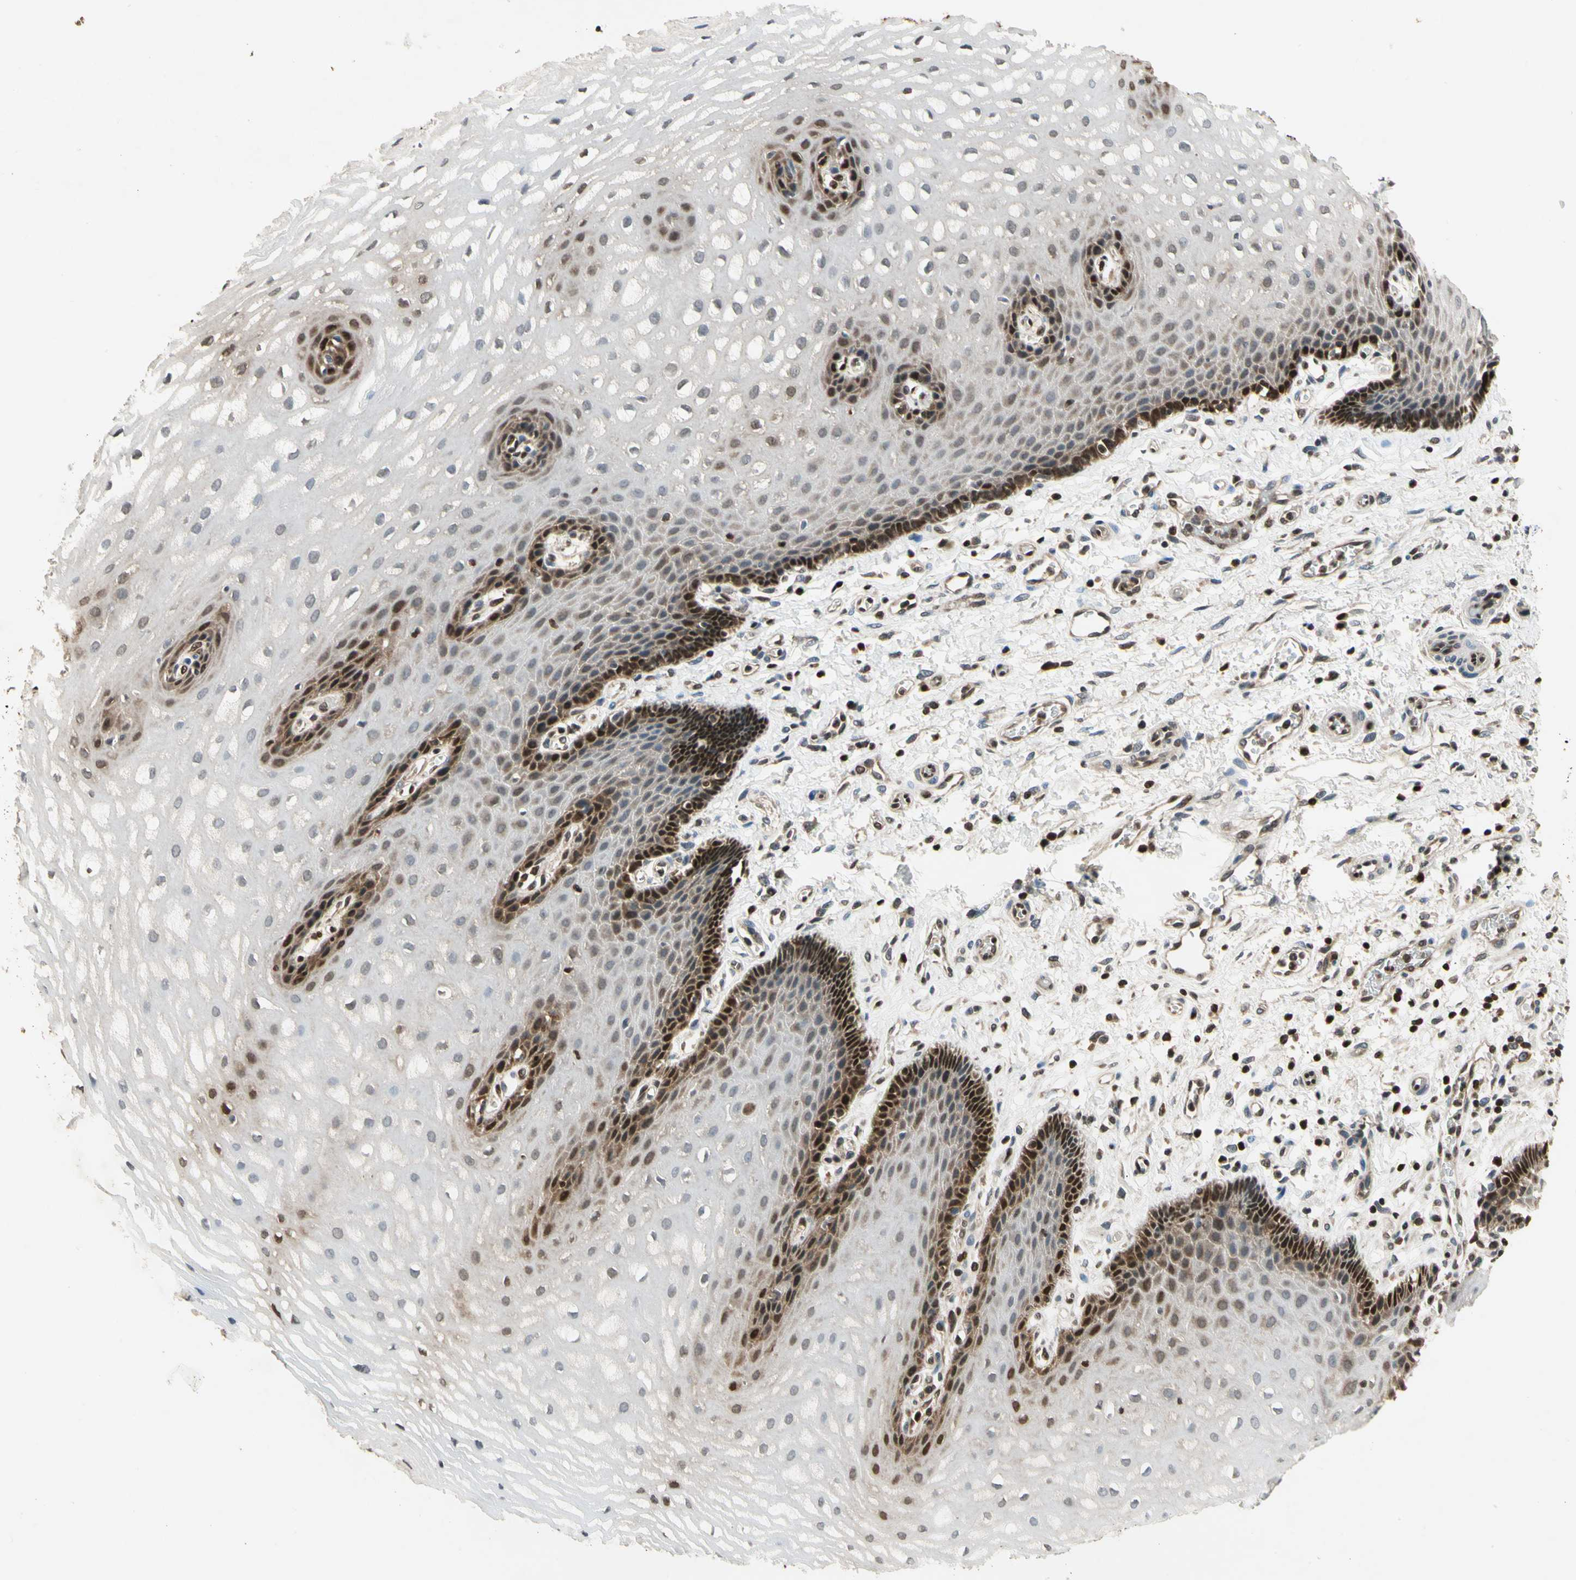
{"staining": {"intensity": "moderate", "quantity": "25%-75%", "location": "cytoplasmic/membranous,nuclear"}, "tissue": "esophagus", "cell_type": "Squamous epithelial cells", "image_type": "normal", "snomed": [{"axis": "morphology", "description": "Normal tissue, NOS"}, {"axis": "topography", "description": "Esophagus"}], "caption": "The immunohistochemical stain shows moderate cytoplasmic/membranous,nuclear expression in squamous epithelial cells of normal esophagus.", "gene": "GSR", "patient": {"sex": "male", "age": 54}}